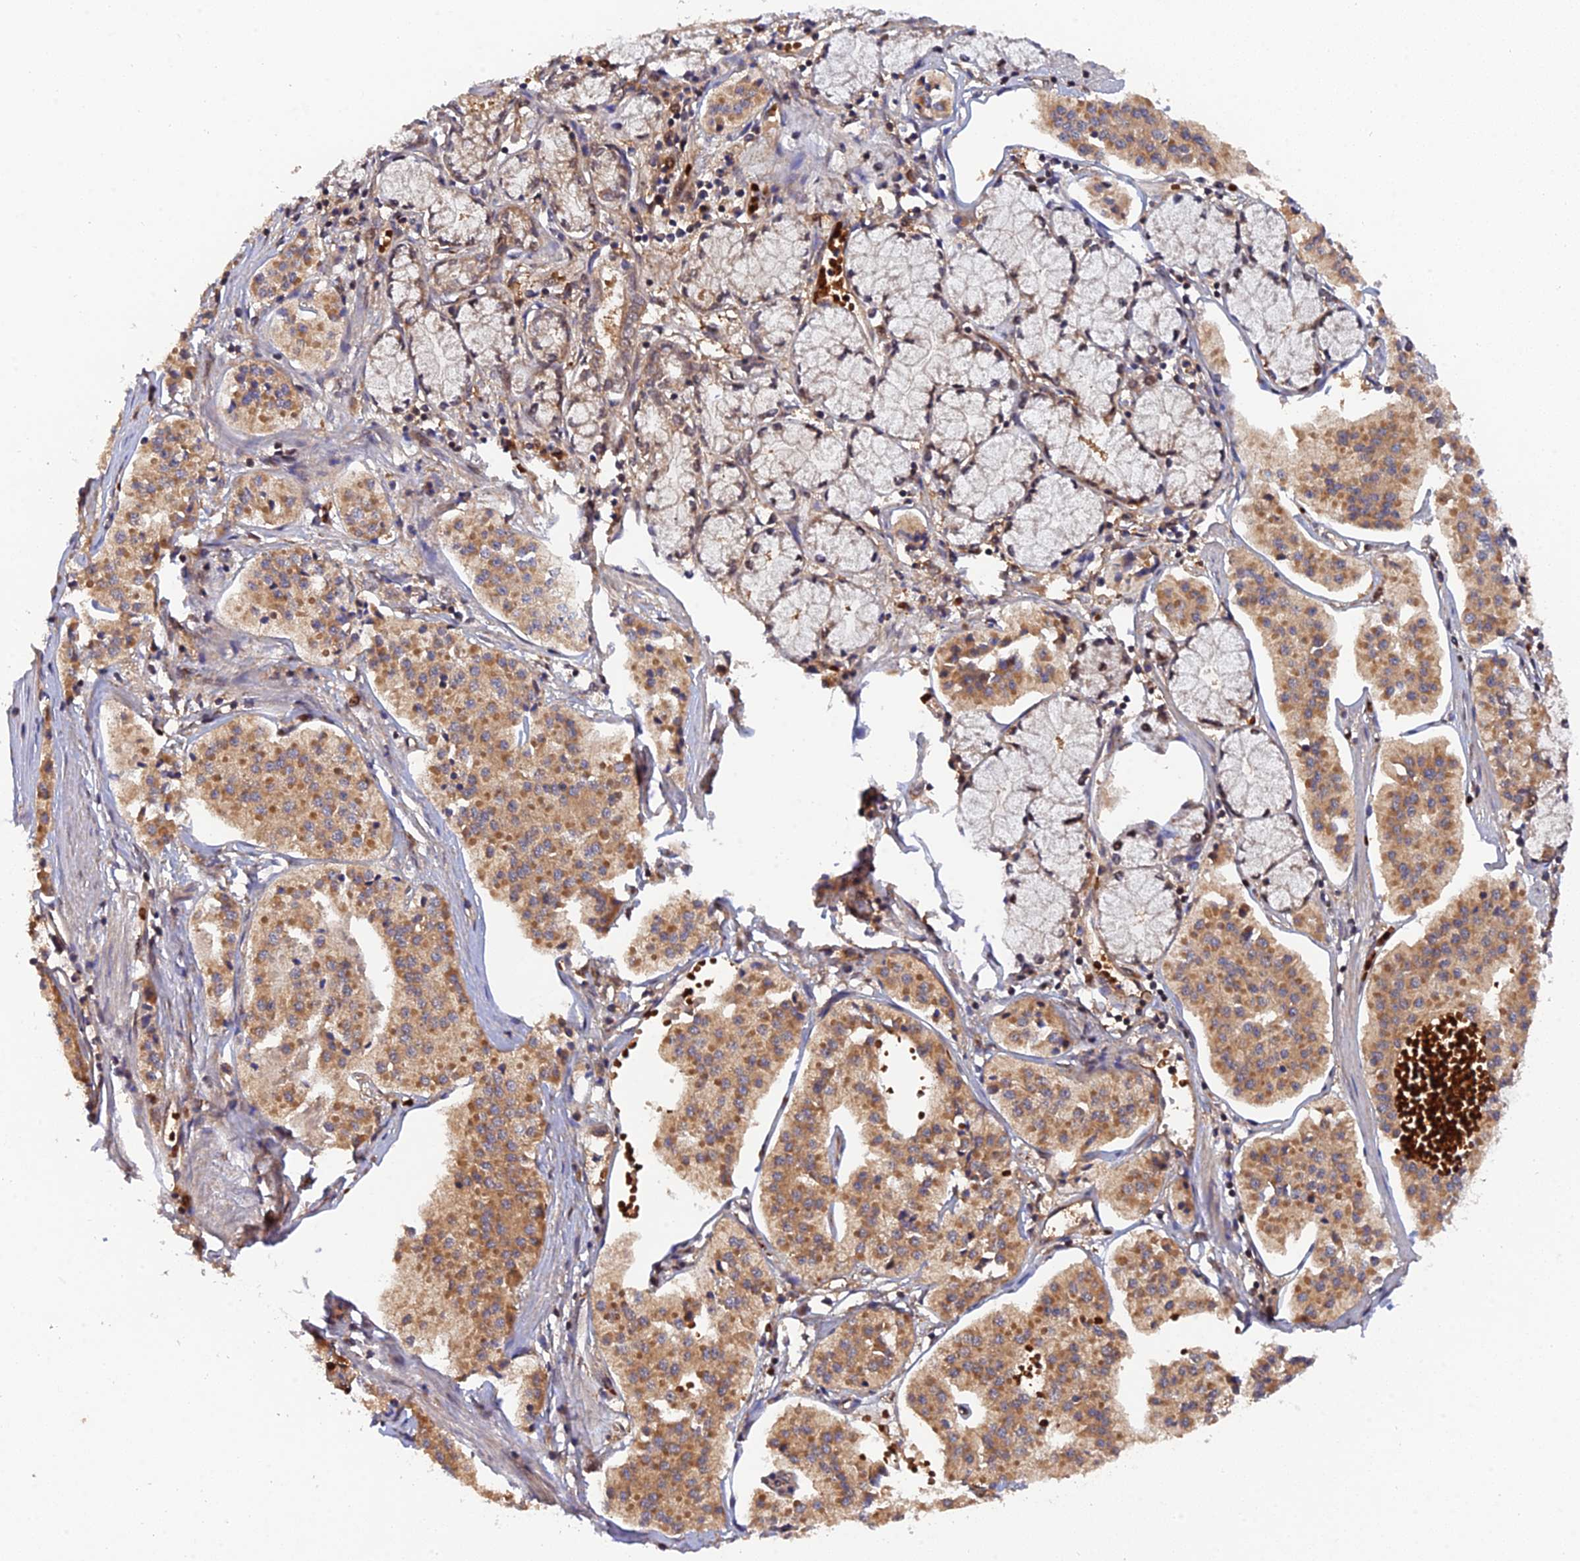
{"staining": {"intensity": "moderate", "quantity": ">75%", "location": "cytoplasmic/membranous"}, "tissue": "pancreatic cancer", "cell_type": "Tumor cells", "image_type": "cancer", "snomed": [{"axis": "morphology", "description": "Adenocarcinoma, NOS"}, {"axis": "topography", "description": "Pancreas"}], "caption": "Approximately >75% of tumor cells in adenocarcinoma (pancreatic) demonstrate moderate cytoplasmic/membranous protein staining as visualized by brown immunohistochemical staining.", "gene": "ARL2BP", "patient": {"sex": "female", "age": 50}}